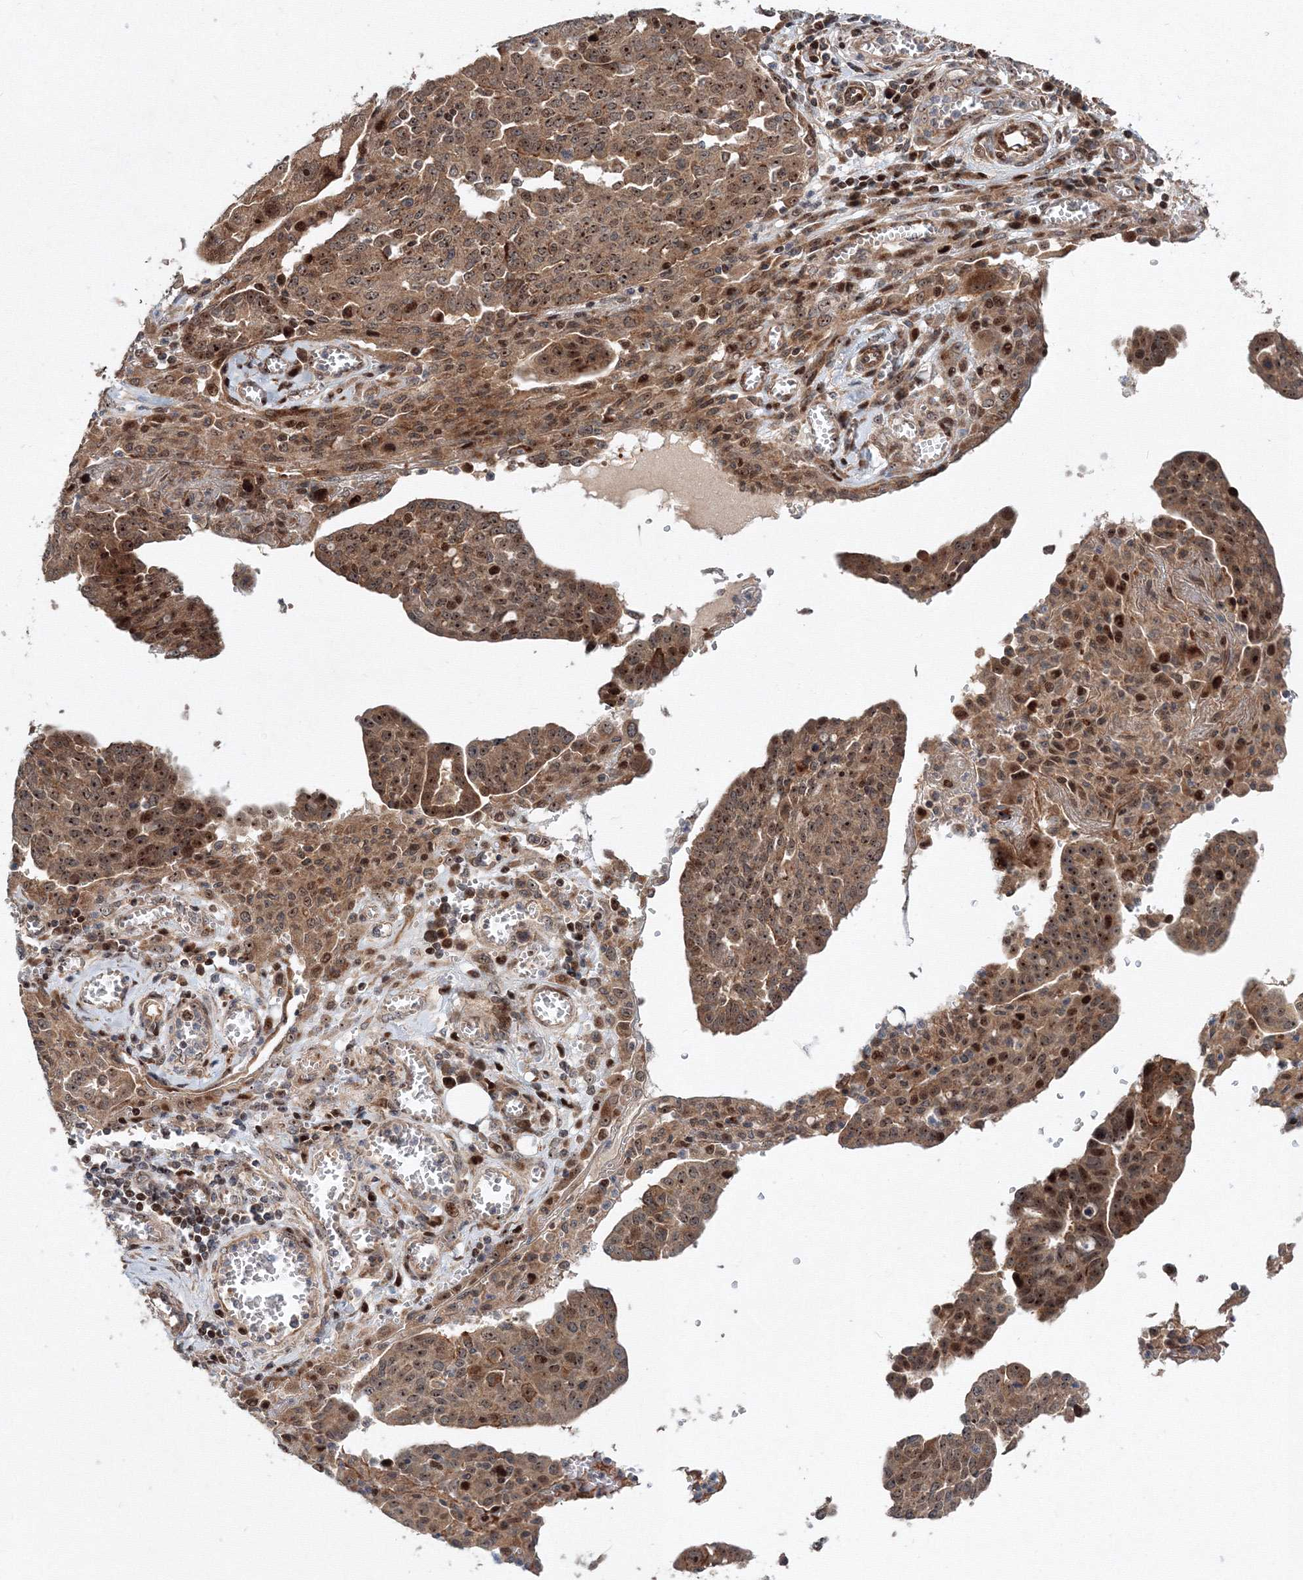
{"staining": {"intensity": "moderate", "quantity": ">75%", "location": "cytoplasmic/membranous,nuclear"}, "tissue": "ovarian cancer", "cell_type": "Tumor cells", "image_type": "cancer", "snomed": [{"axis": "morphology", "description": "Cystadenocarcinoma, serous, NOS"}, {"axis": "topography", "description": "Soft tissue"}, {"axis": "topography", "description": "Ovary"}], "caption": "Moderate cytoplasmic/membranous and nuclear staining is present in about >75% of tumor cells in ovarian cancer. (DAB = brown stain, brightfield microscopy at high magnification).", "gene": "ANKAR", "patient": {"sex": "female", "age": 57}}